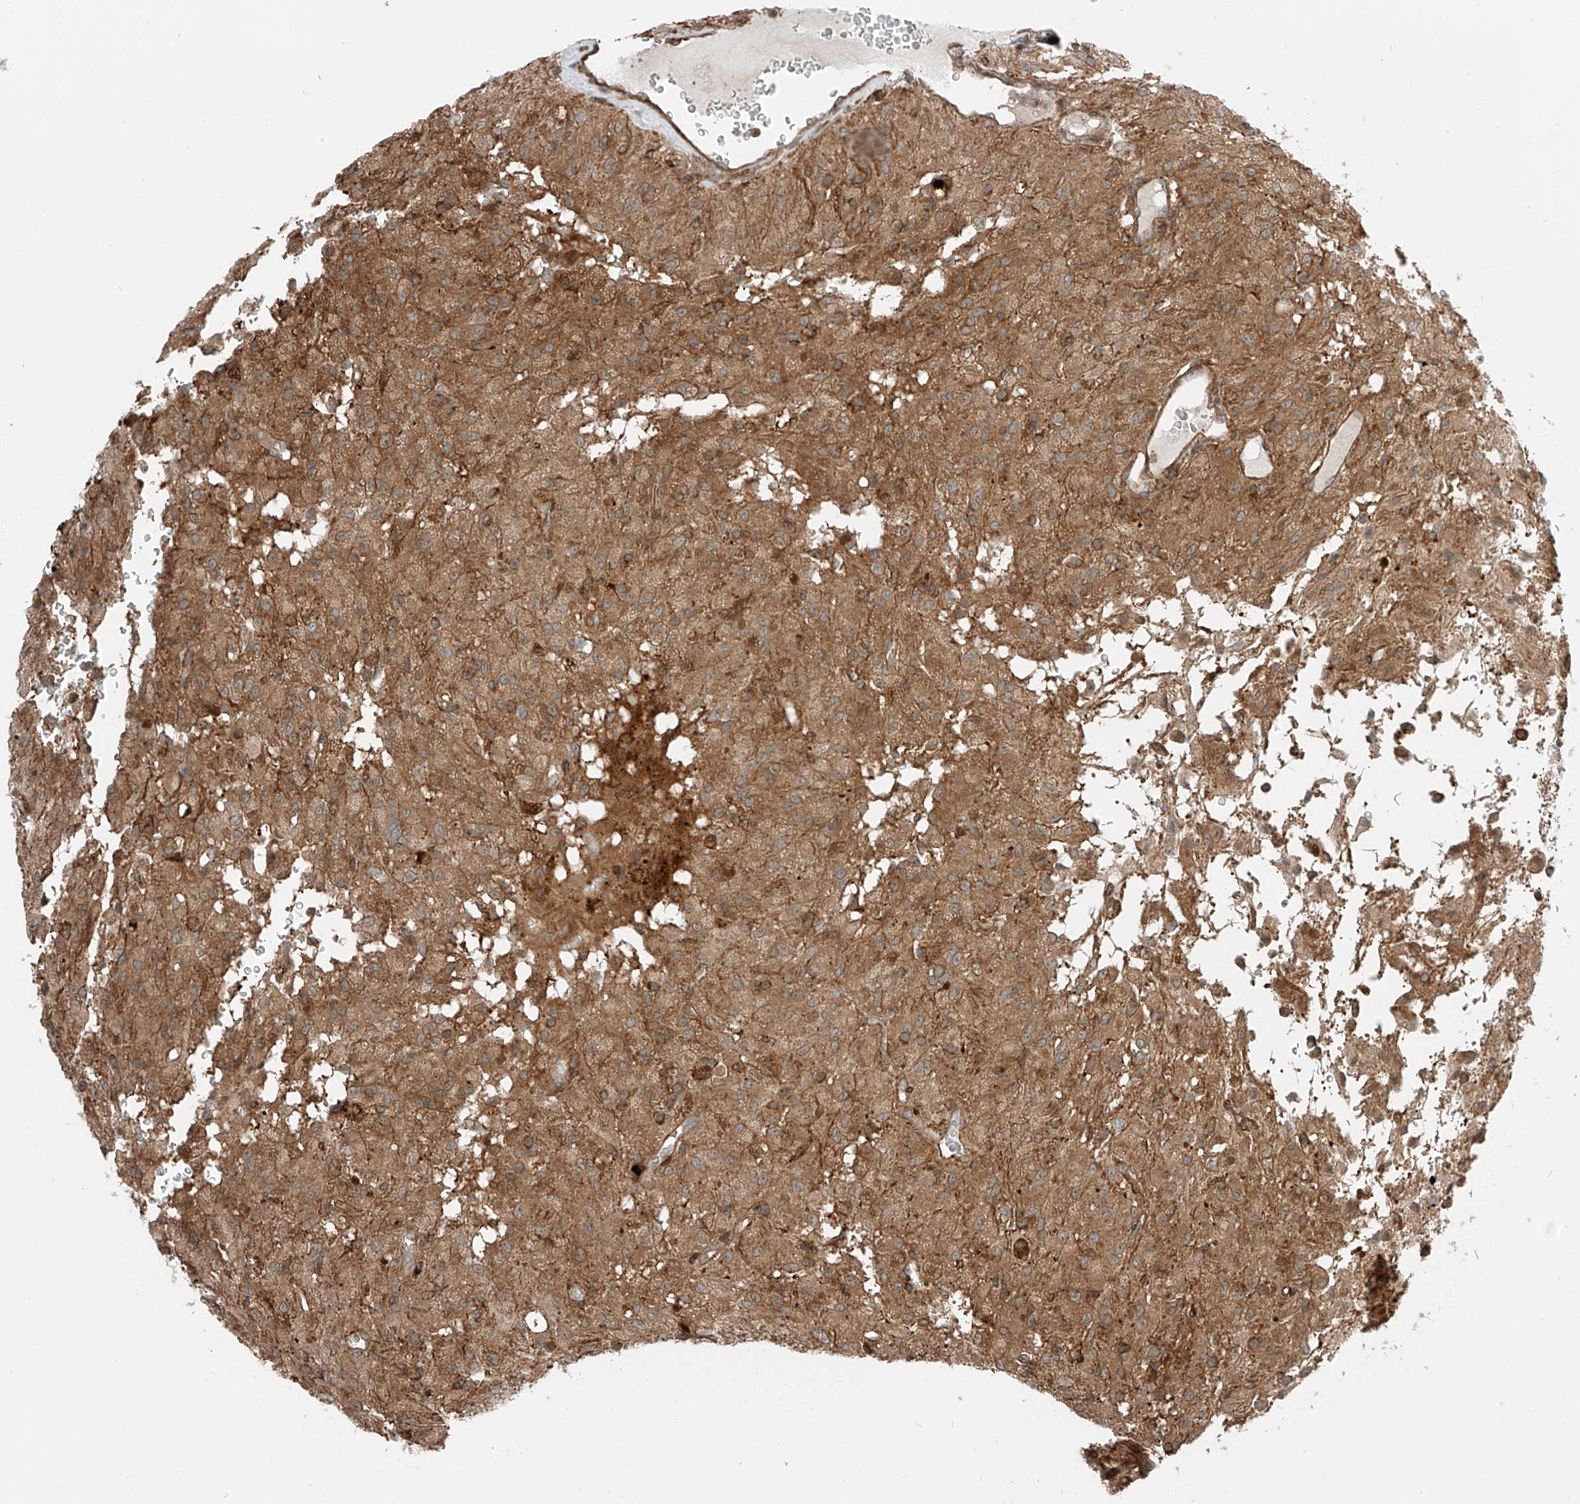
{"staining": {"intensity": "strong", "quantity": ">75%", "location": "cytoplasmic/membranous"}, "tissue": "glioma", "cell_type": "Tumor cells", "image_type": "cancer", "snomed": [{"axis": "morphology", "description": "Glioma, malignant, High grade"}, {"axis": "topography", "description": "Brain"}], "caption": "Malignant high-grade glioma stained with DAB (3,3'-diaminobenzidine) immunohistochemistry displays high levels of strong cytoplasmic/membranous expression in about >75% of tumor cells. (Stains: DAB (3,3'-diaminobenzidine) in brown, nuclei in blue, Microscopy: brightfield microscopy at high magnification).", "gene": "USP48", "patient": {"sex": "female", "age": 59}}